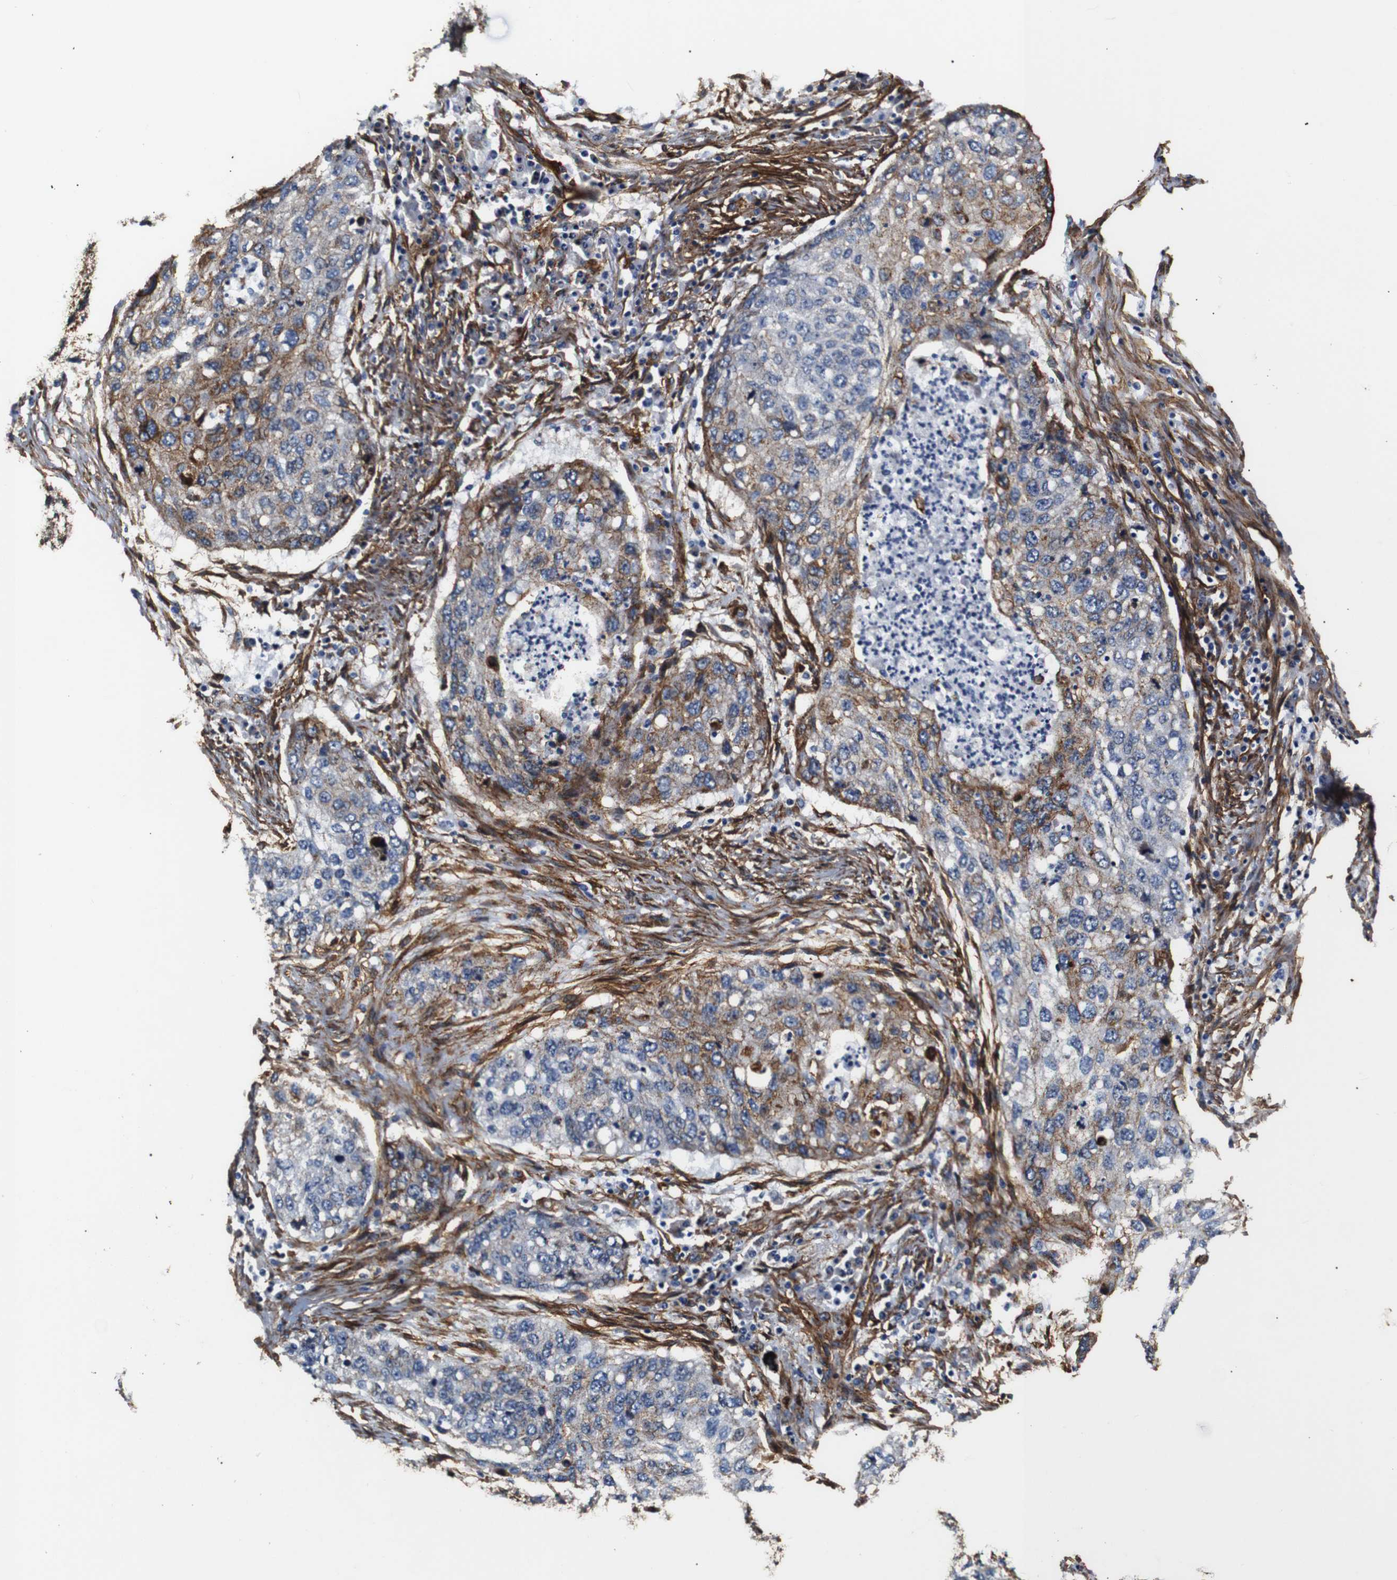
{"staining": {"intensity": "moderate", "quantity": "25%-75%", "location": "cytoplasmic/membranous"}, "tissue": "lung cancer", "cell_type": "Tumor cells", "image_type": "cancer", "snomed": [{"axis": "morphology", "description": "Squamous cell carcinoma, NOS"}, {"axis": "topography", "description": "Lung"}], "caption": "Moderate cytoplasmic/membranous expression is appreciated in approximately 25%-75% of tumor cells in lung squamous cell carcinoma.", "gene": "CAV2", "patient": {"sex": "female", "age": 63}}